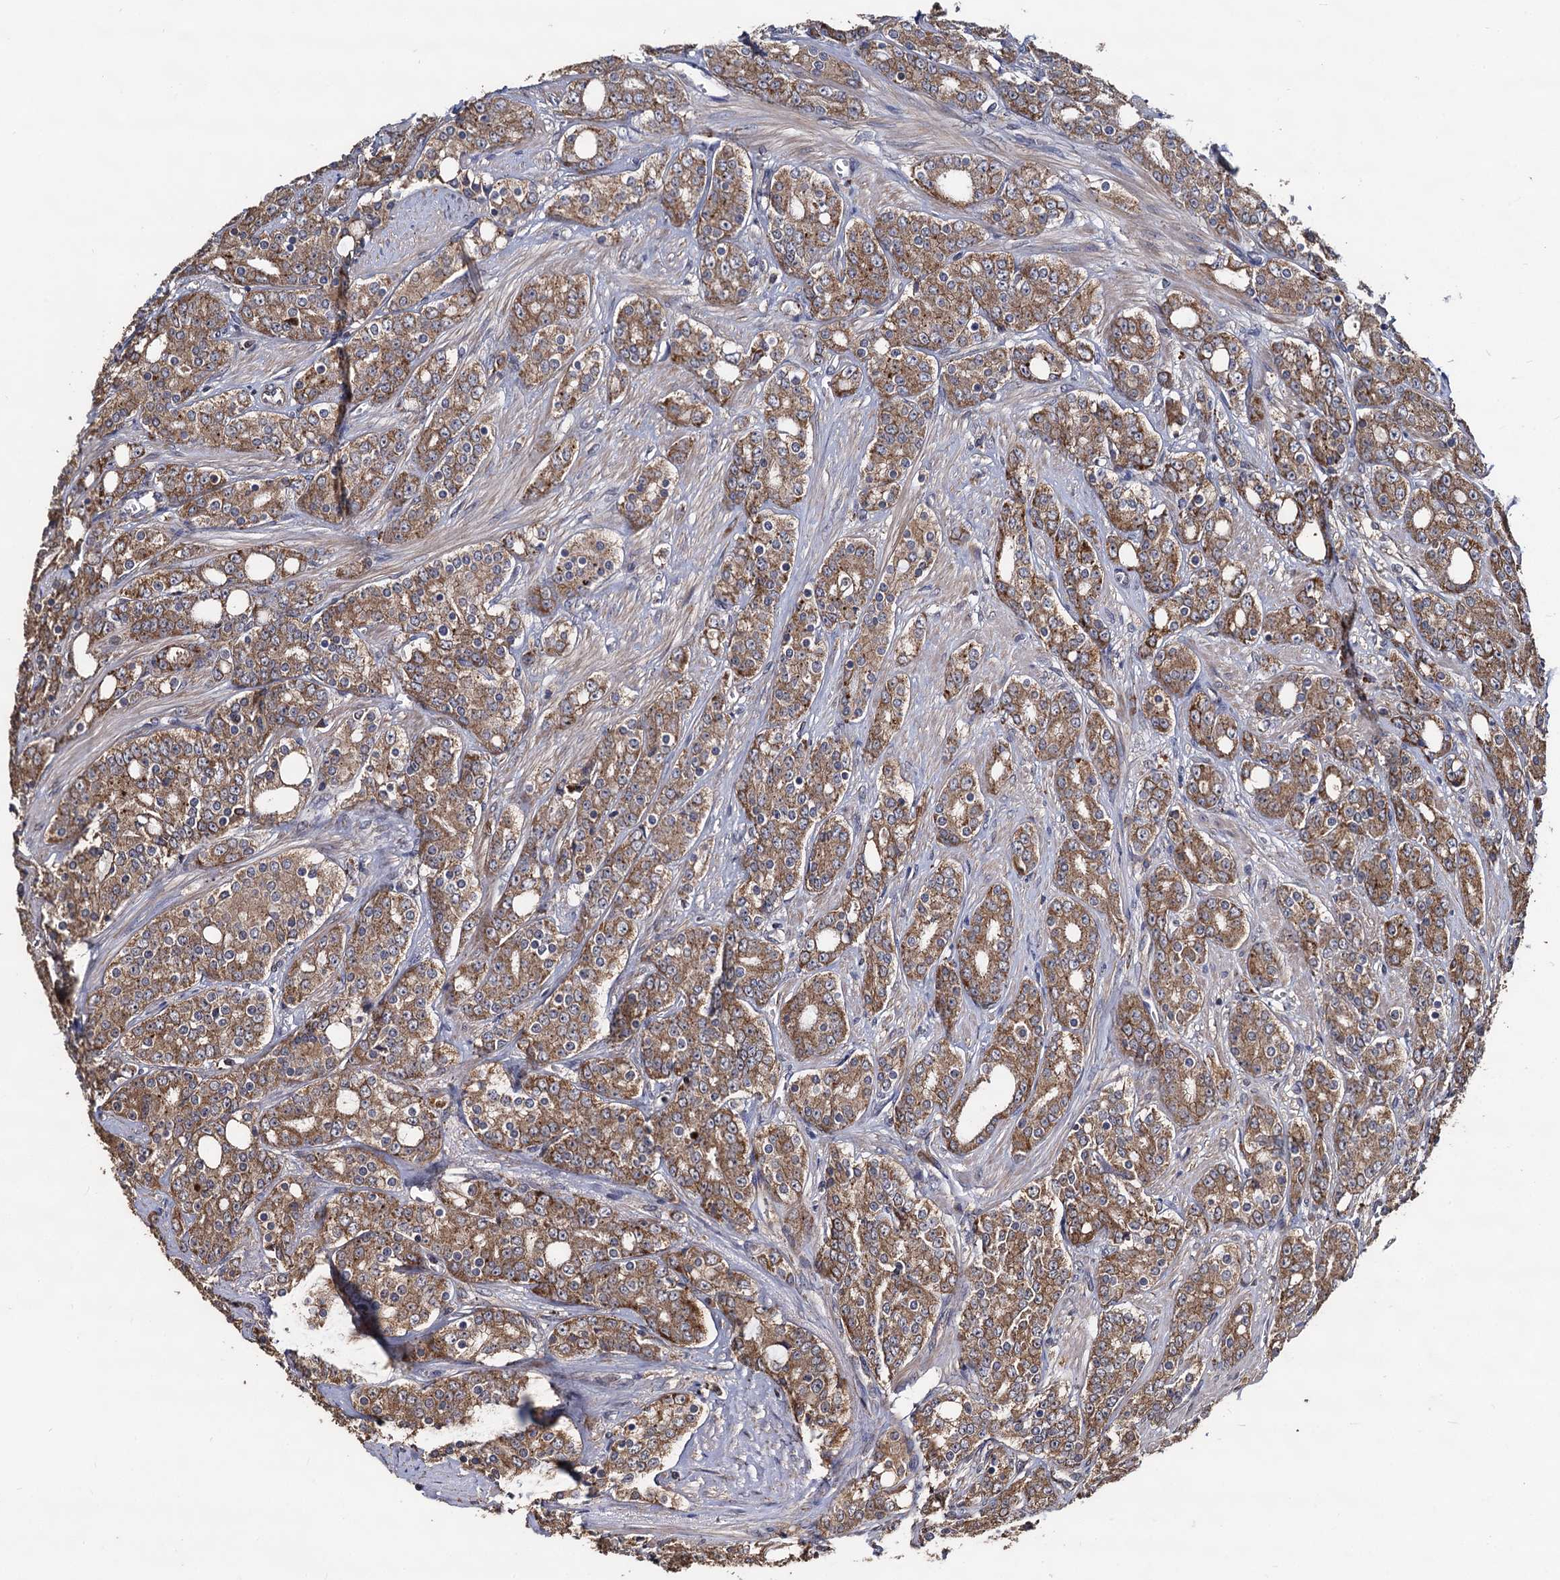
{"staining": {"intensity": "moderate", "quantity": ">75%", "location": "cytoplasmic/membranous"}, "tissue": "prostate cancer", "cell_type": "Tumor cells", "image_type": "cancer", "snomed": [{"axis": "morphology", "description": "Adenocarcinoma, High grade"}, {"axis": "topography", "description": "Prostate"}], "caption": "Prostate cancer stained with DAB IHC exhibits medium levels of moderate cytoplasmic/membranous positivity in approximately >75% of tumor cells.", "gene": "PPTC7", "patient": {"sex": "male", "age": 62}}